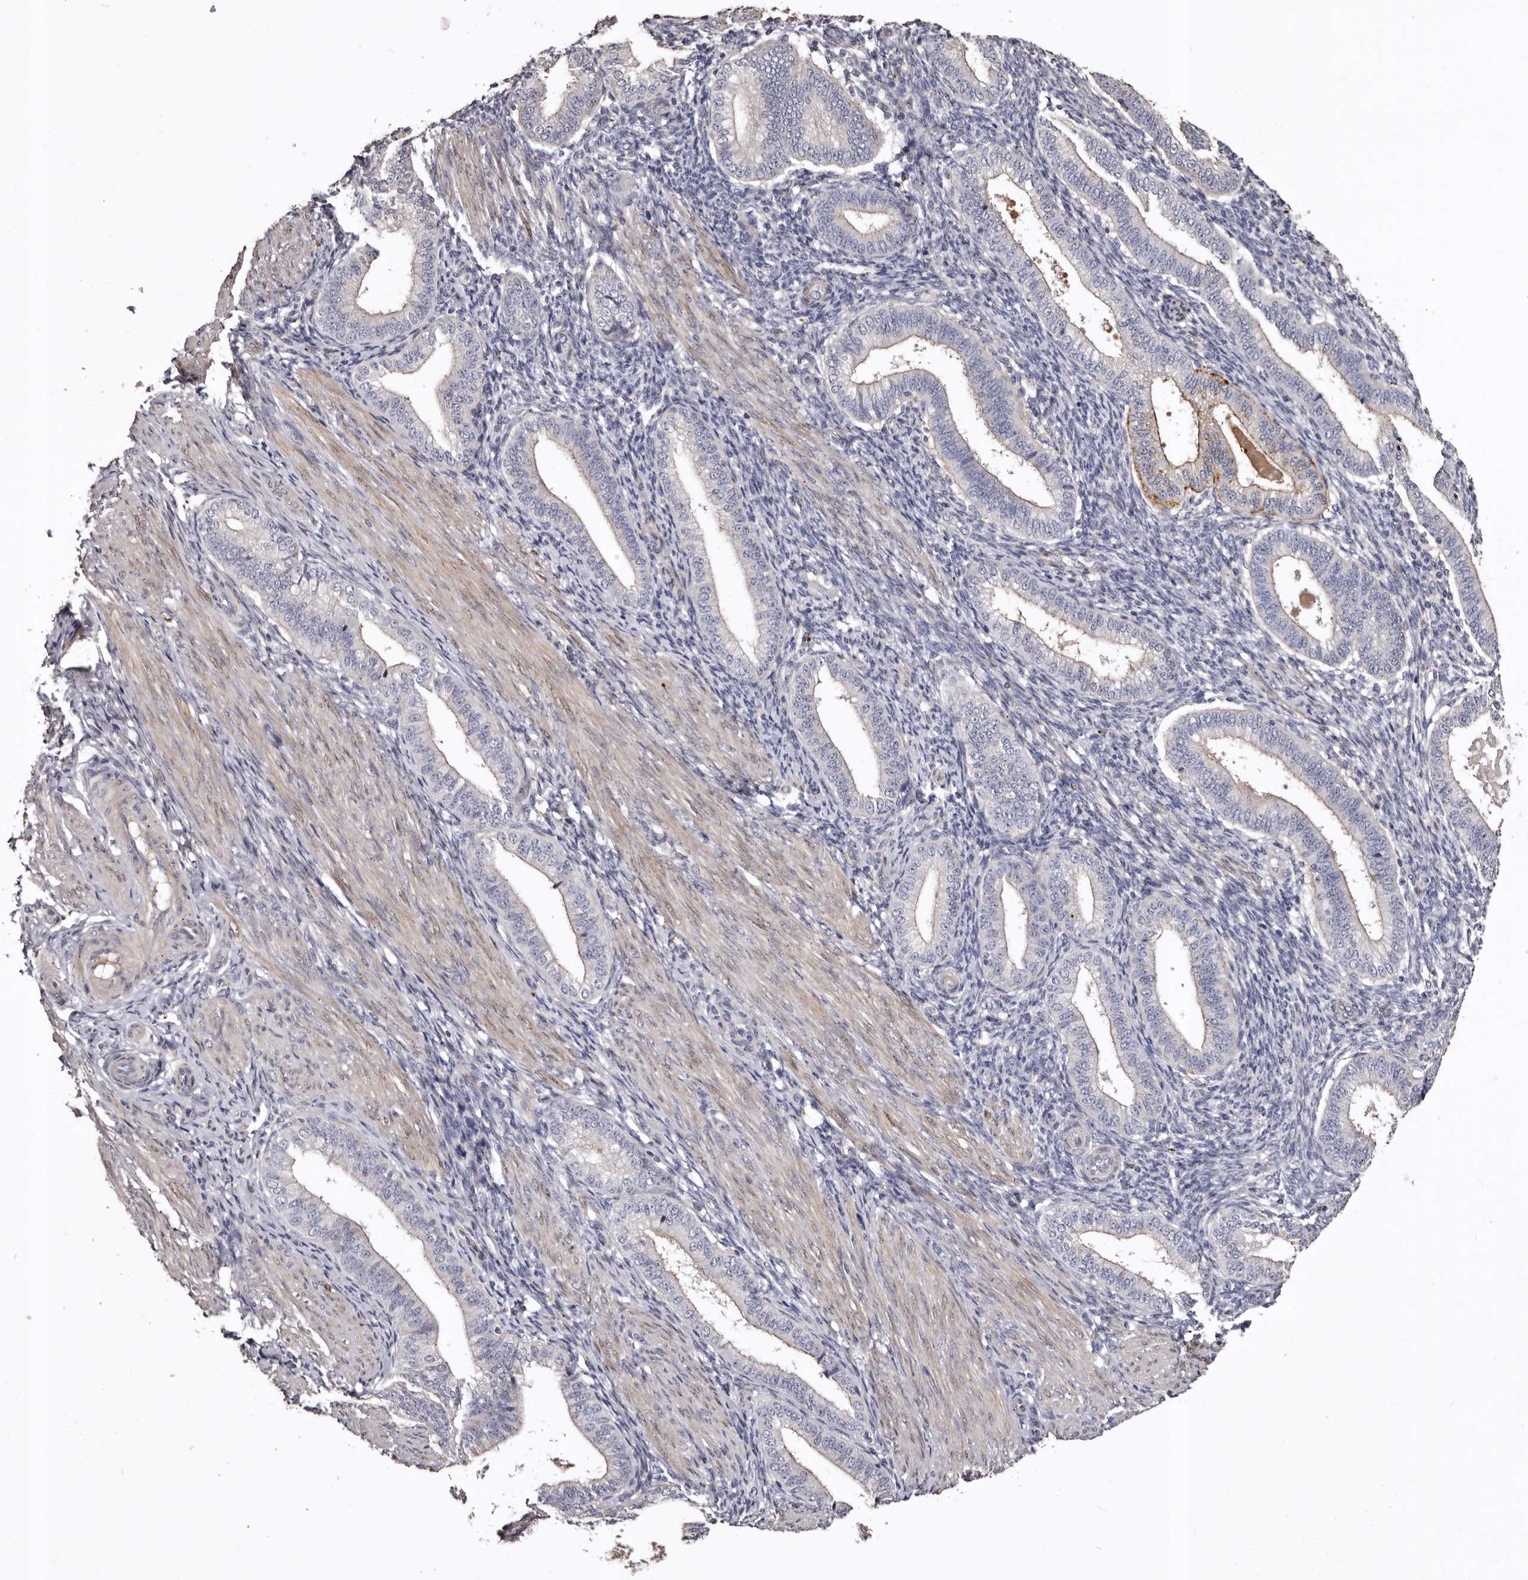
{"staining": {"intensity": "negative", "quantity": "none", "location": "none"}, "tissue": "endometrium", "cell_type": "Cells in endometrial stroma", "image_type": "normal", "snomed": [{"axis": "morphology", "description": "Normal tissue, NOS"}, {"axis": "topography", "description": "Endometrium"}], "caption": "DAB immunohistochemical staining of benign human endometrium demonstrates no significant positivity in cells in endometrial stroma. Nuclei are stained in blue.", "gene": "SLC10A4", "patient": {"sex": "female", "age": 39}}